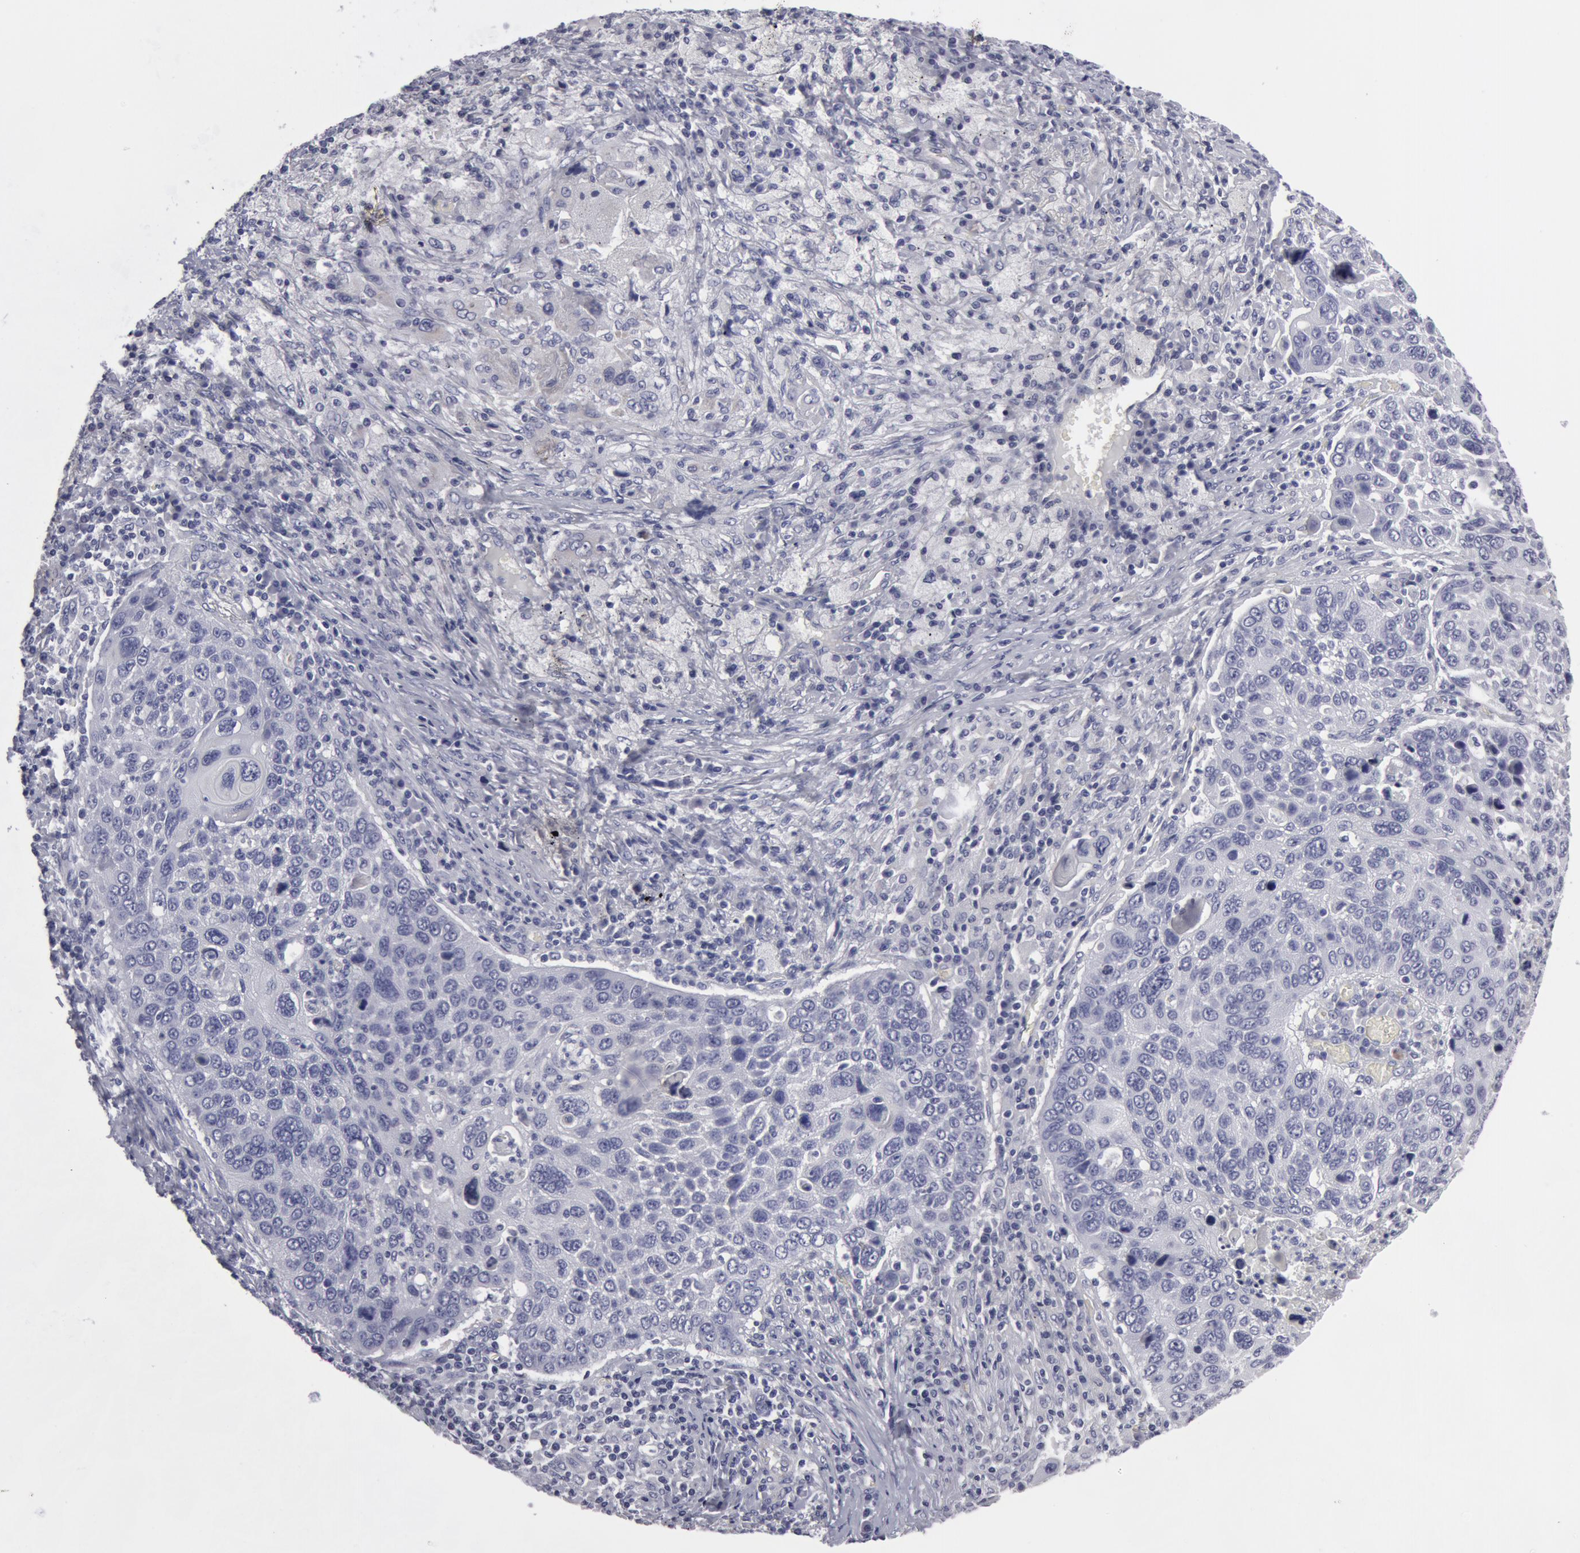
{"staining": {"intensity": "negative", "quantity": "none", "location": "none"}, "tissue": "lung cancer", "cell_type": "Tumor cells", "image_type": "cancer", "snomed": [{"axis": "morphology", "description": "Squamous cell carcinoma, NOS"}, {"axis": "topography", "description": "Lung"}], "caption": "A high-resolution micrograph shows immunohistochemistry (IHC) staining of lung cancer (squamous cell carcinoma), which reveals no significant expression in tumor cells.", "gene": "SMC1B", "patient": {"sex": "male", "age": 68}}